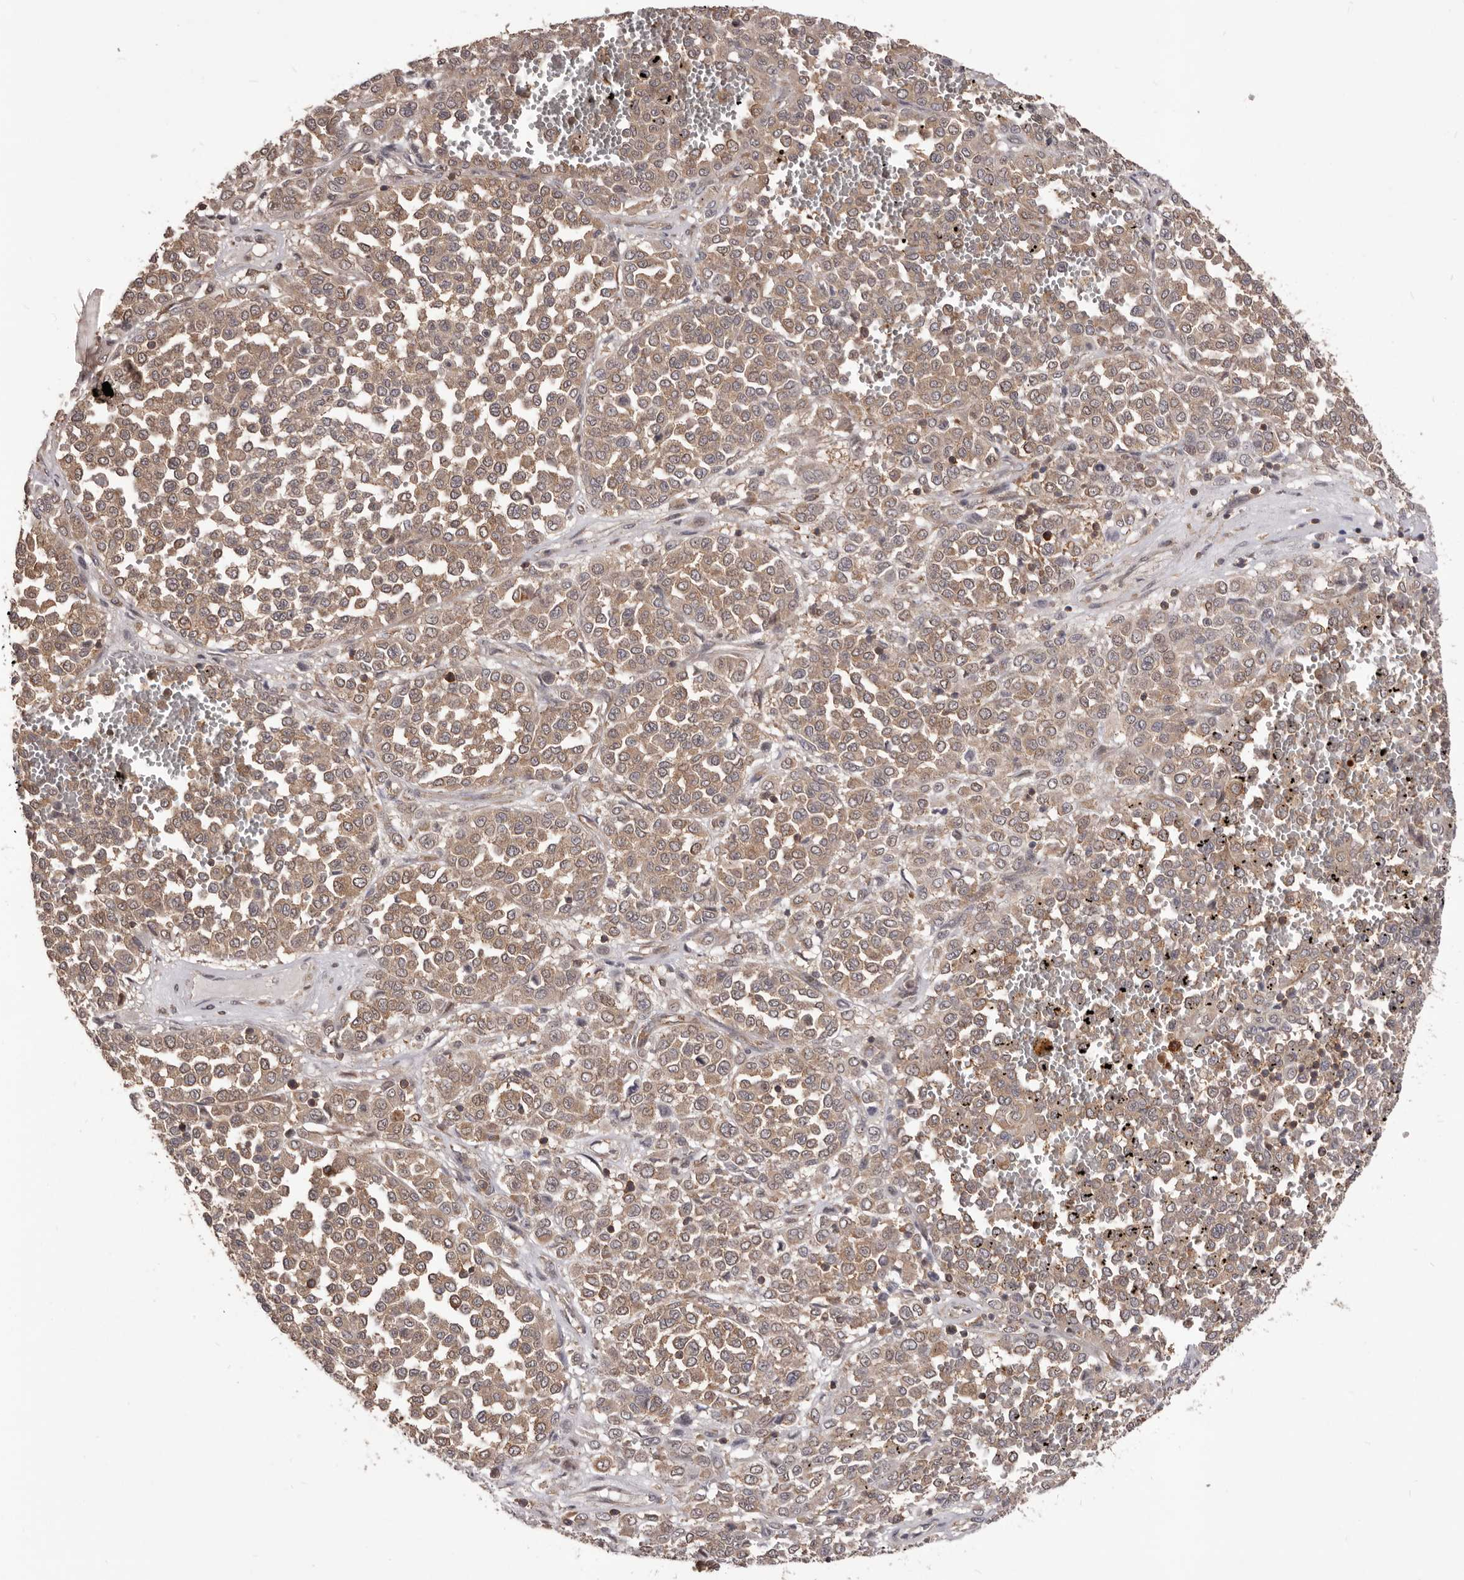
{"staining": {"intensity": "moderate", "quantity": ">75%", "location": "cytoplasmic/membranous"}, "tissue": "melanoma", "cell_type": "Tumor cells", "image_type": "cancer", "snomed": [{"axis": "morphology", "description": "Malignant melanoma, Metastatic site"}, {"axis": "topography", "description": "Pancreas"}], "caption": "Protein expression analysis of human melanoma reveals moderate cytoplasmic/membranous staining in approximately >75% of tumor cells.", "gene": "HBS1L", "patient": {"sex": "female", "age": 30}}